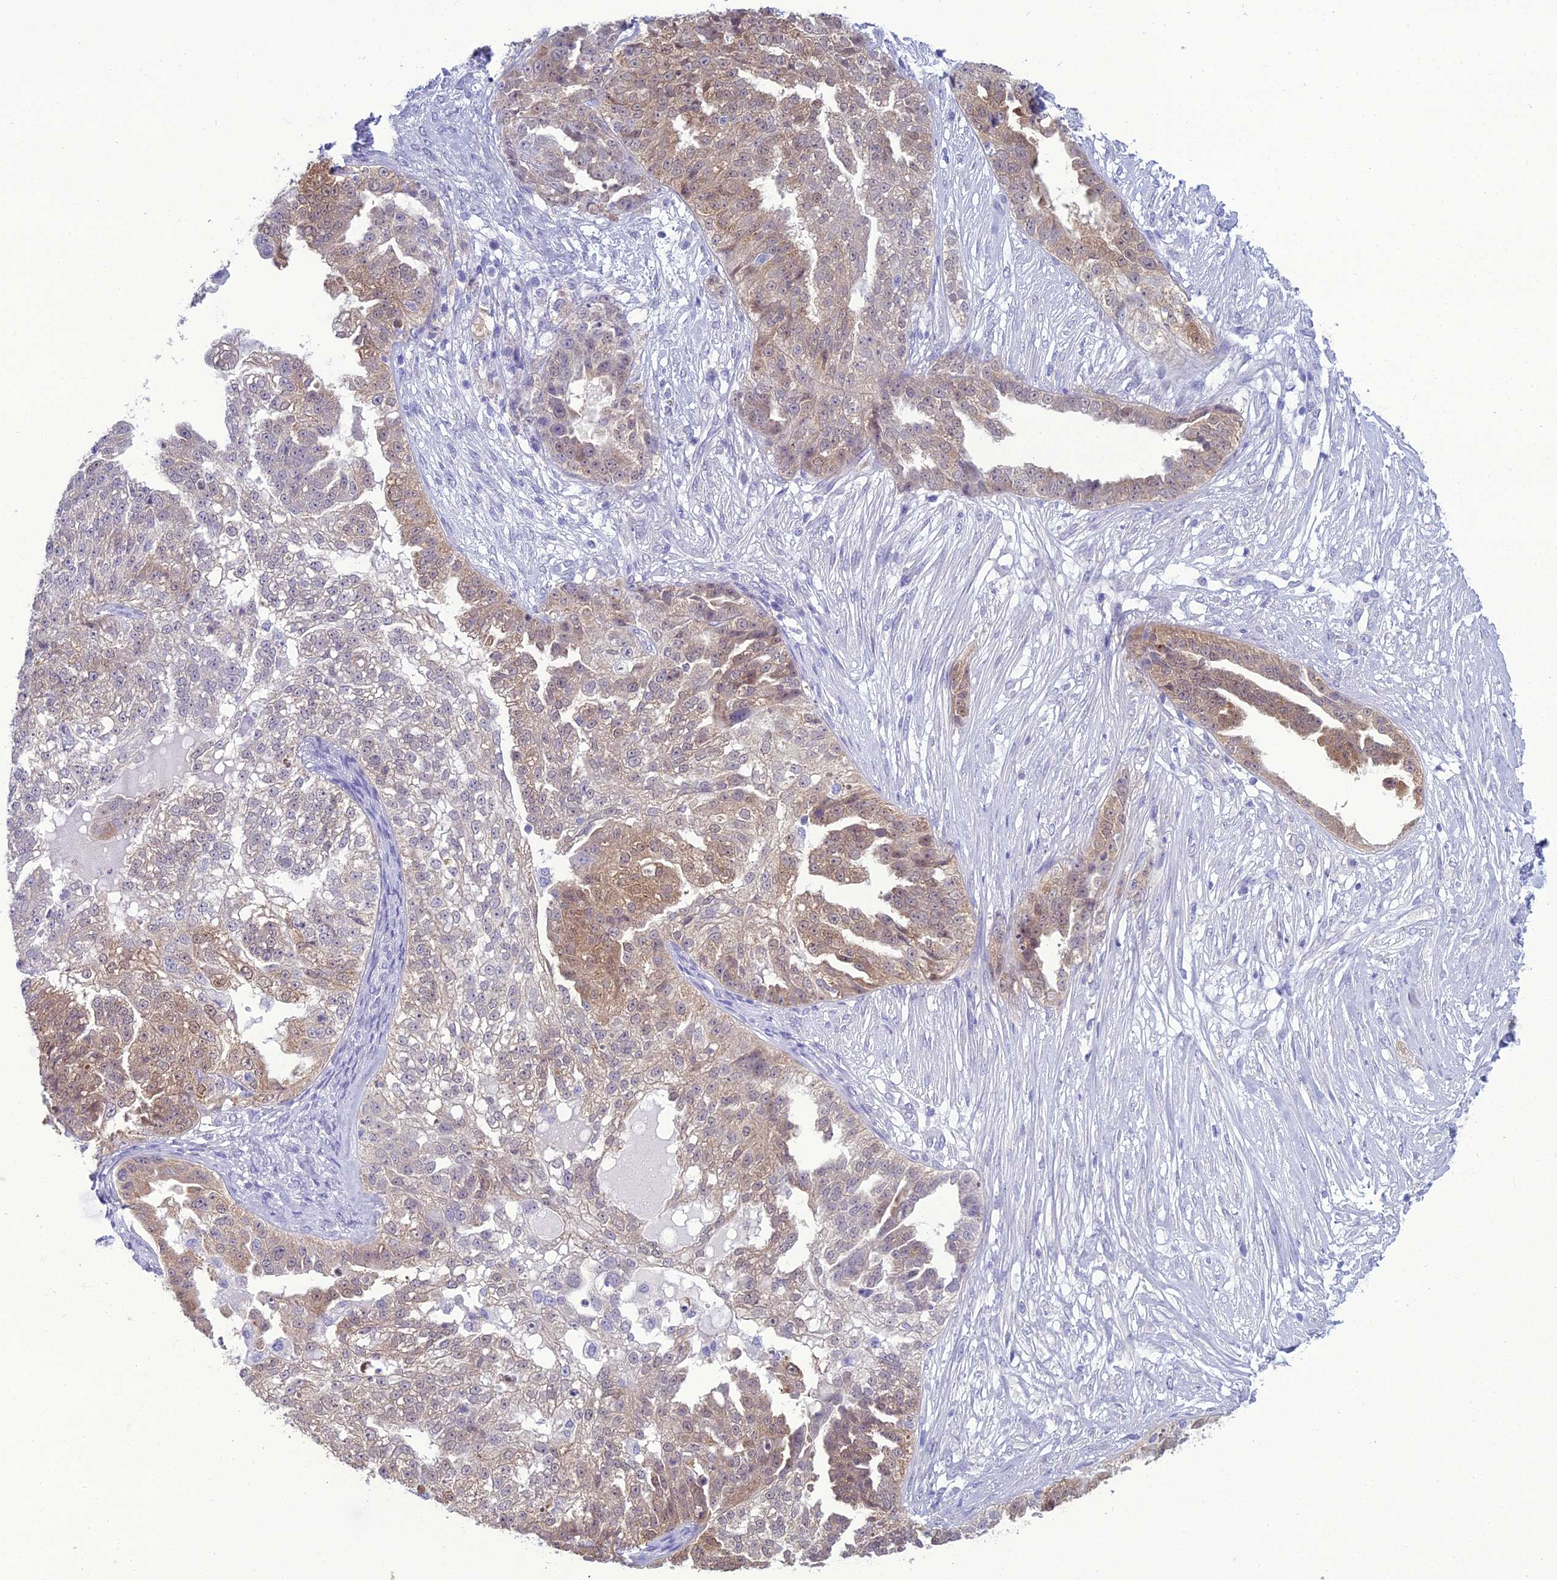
{"staining": {"intensity": "weak", "quantity": "25%-75%", "location": "cytoplasmic/membranous"}, "tissue": "ovarian cancer", "cell_type": "Tumor cells", "image_type": "cancer", "snomed": [{"axis": "morphology", "description": "Cystadenocarcinoma, serous, NOS"}, {"axis": "topography", "description": "Ovary"}], "caption": "Immunohistochemical staining of human ovarian cancer (serous cystadenocarcinoma) shows weak cytoplasmic/membranous protein staining in about 25%-75% of tumor cells.", "gene": "GNPNAT1", "patient": {"sex": "female", "age": 58}}